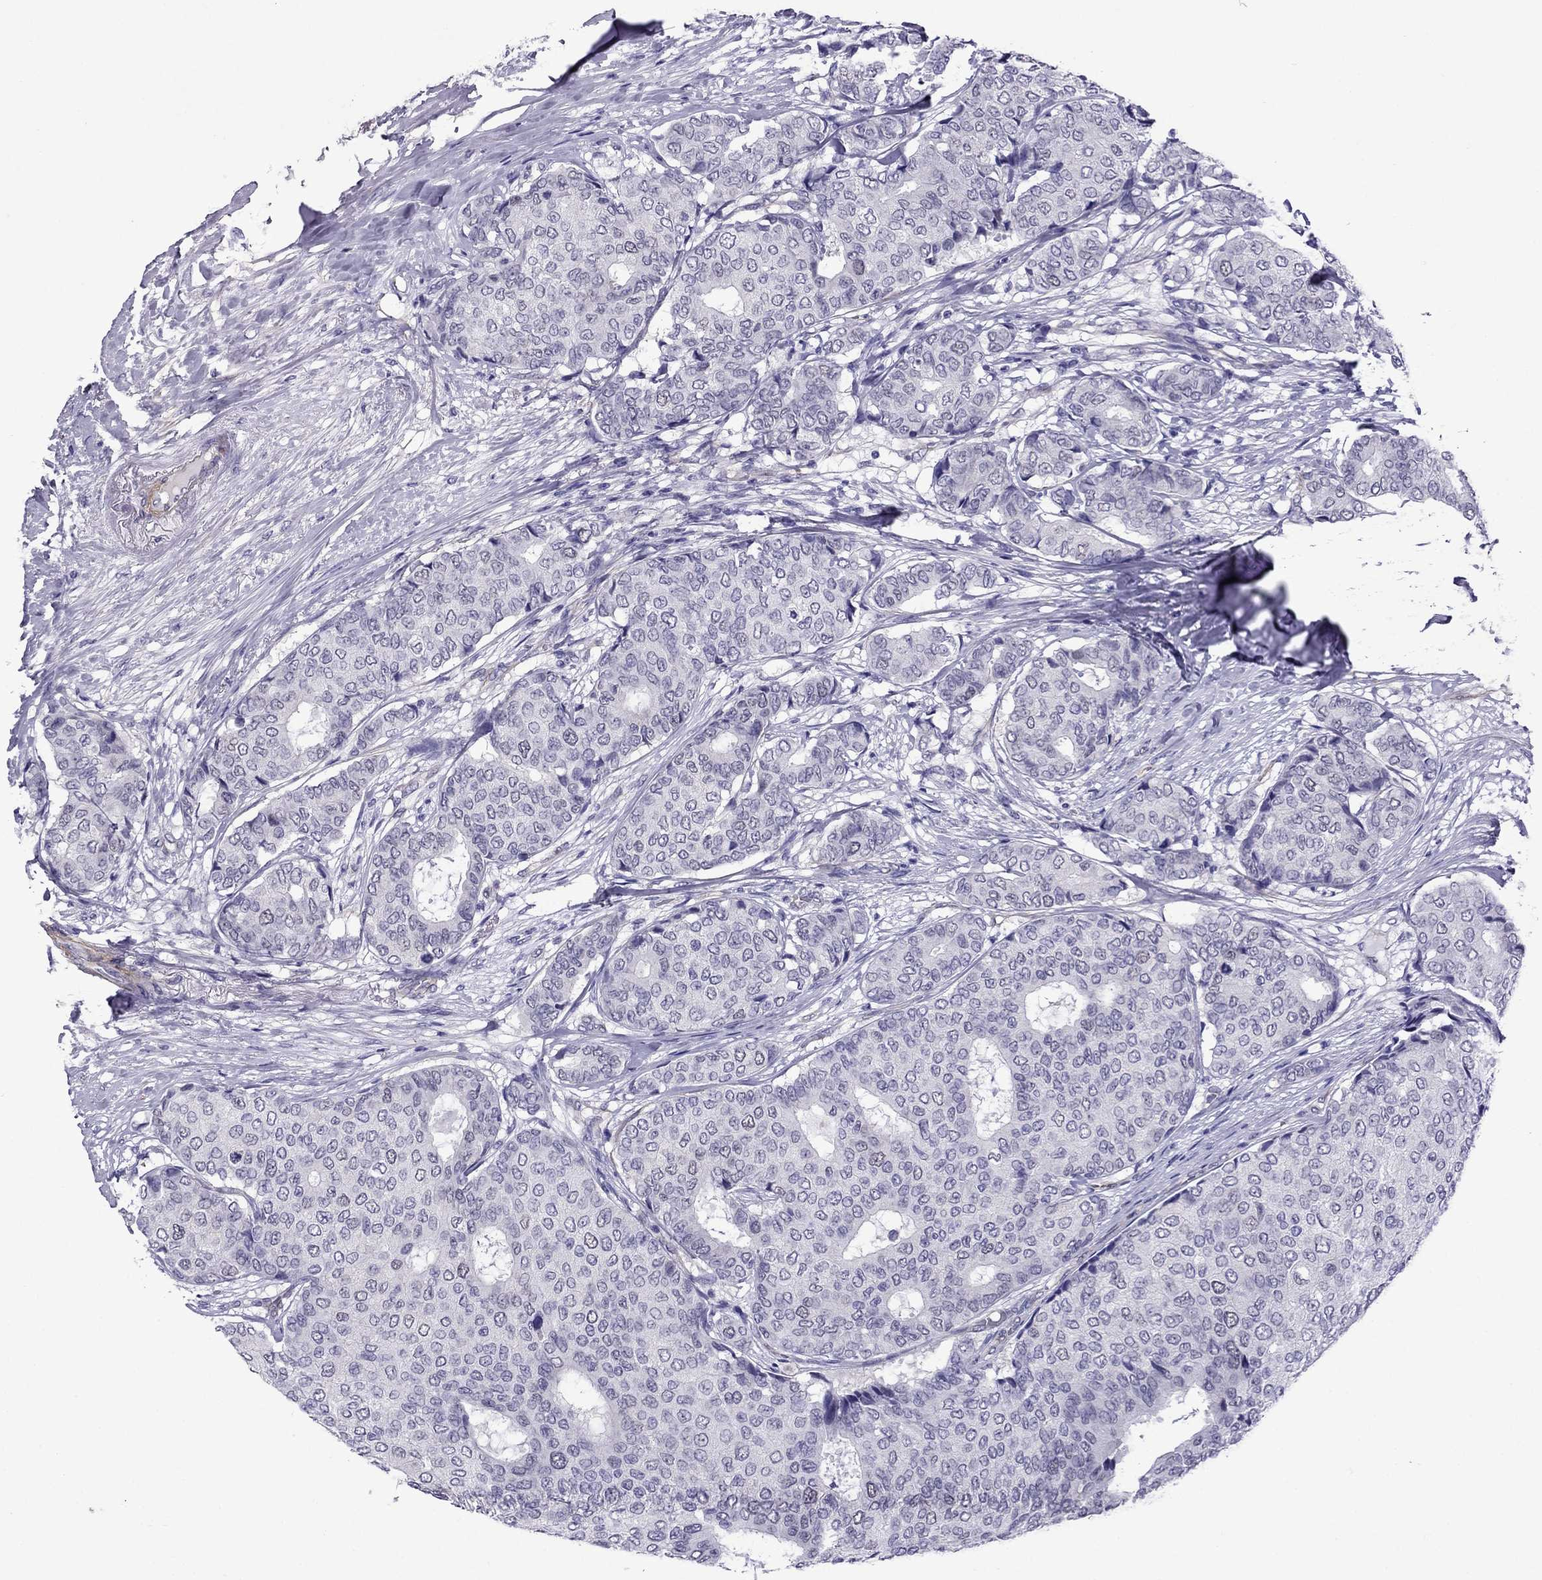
{"staining": {"intensity": "negative", "quantity": "none", "location": "none"}, "tissue": "breast cancer", "cell_type": "Tumor cells", "image_type": "cancer", "snomed": [{"axis": "morphology", "description": "Duct carcinoma"}, {"axis": "topography", "description": "Breast"}], "caption": "Immunohistochemistry (IHC) of breast infiltrating ductal carcinoma shows no positivity in tumor cells.", "gene": "CHRNA5", "patient": {"sex": "female", "age": 75}}